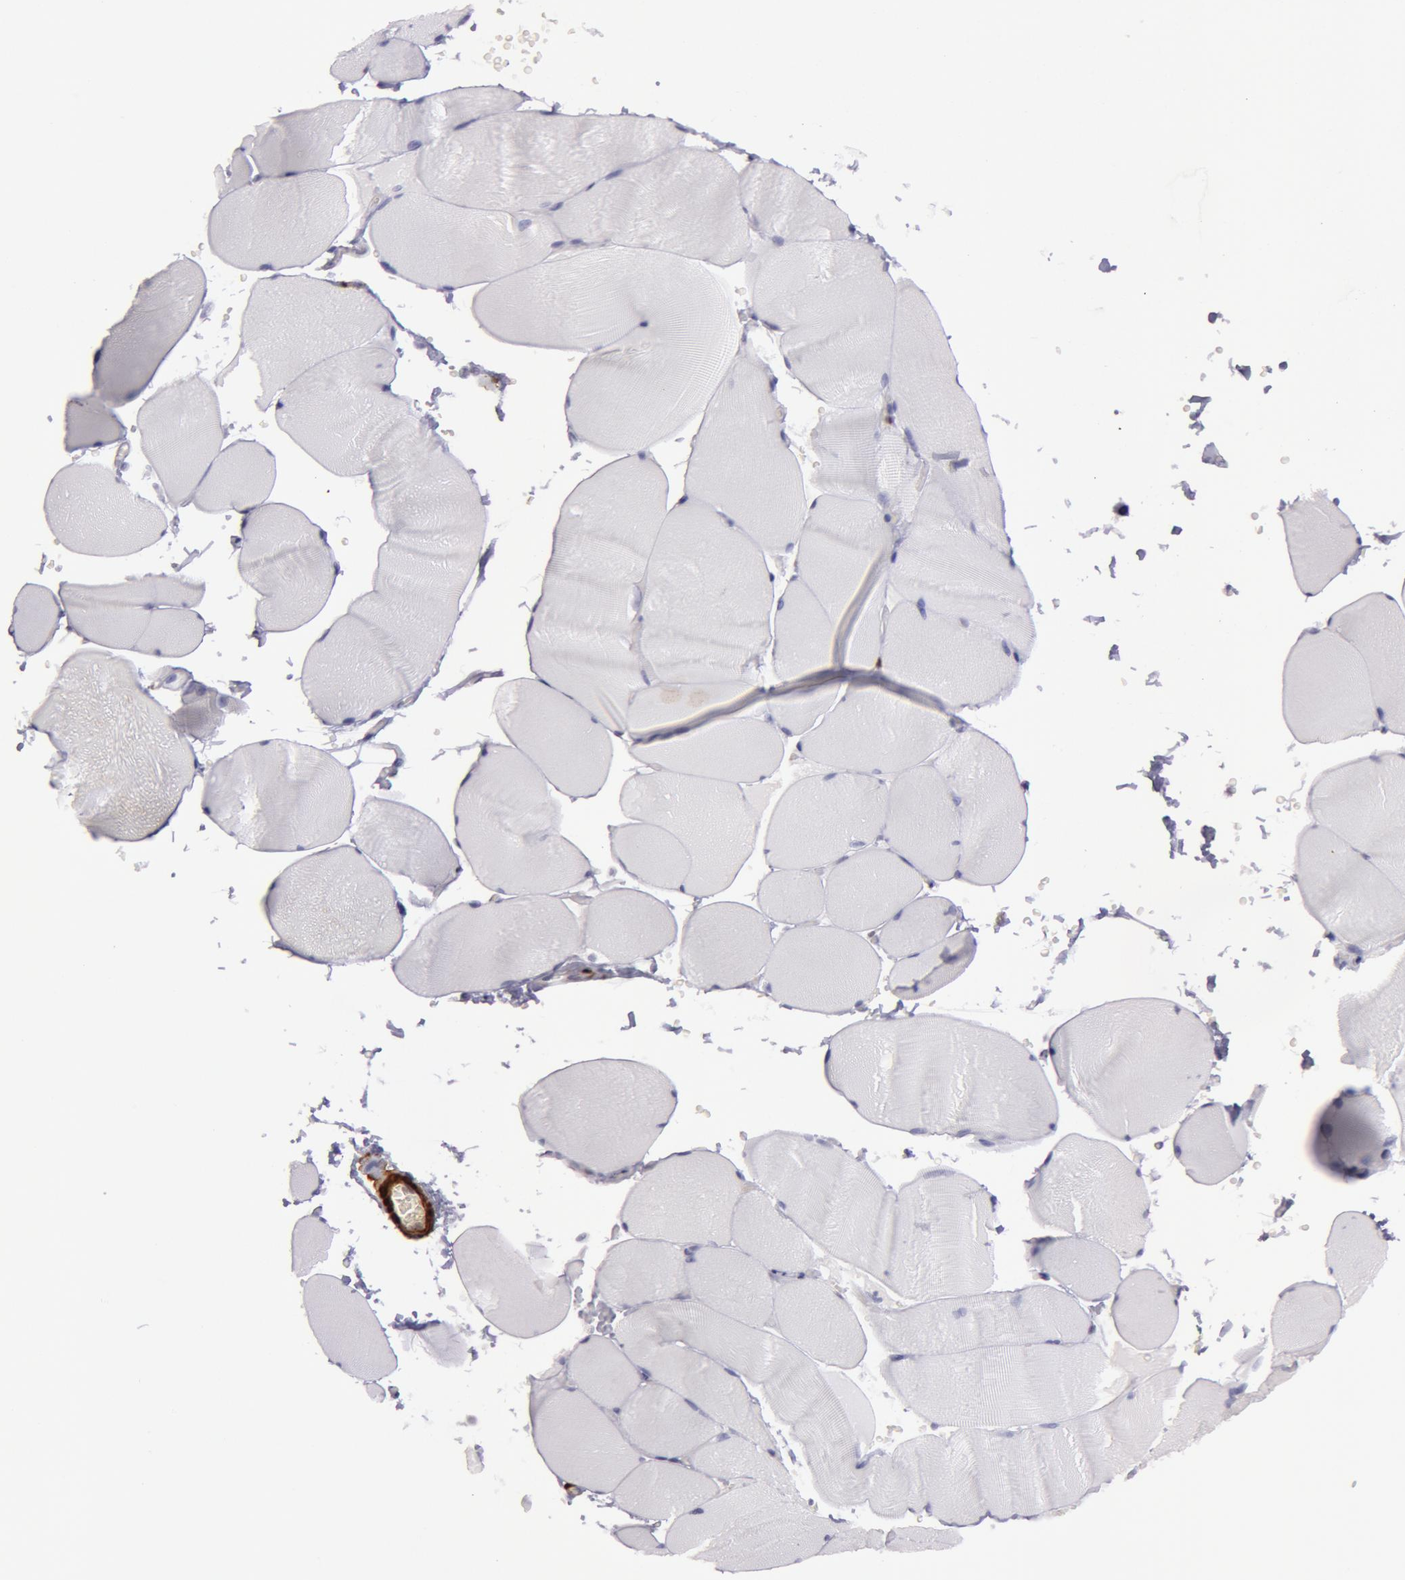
{"staining": {"intensity": "negative", "quantity": "none", "location": "none"}, "tissue": "skeletal muscle", "cell_type": "Myocytes", "image_type": "normal", "snomed": [{"axis": "morphology", "description": "Normal tissue, NOS"}, {"axis": "topography", "description": "Skeletal muscle"}], "caption": "DAB (3,3'-diaminobenzidine) immunohistochemical staining of normal skeletal muscle shows no significant positivity in myocytes. (DAB (3,3'-diaminobenzidine) immunohistochemistry (IHC), high magnification).", "gene": "TAGLN", "patient": {"sex": "male", "age": 71}}